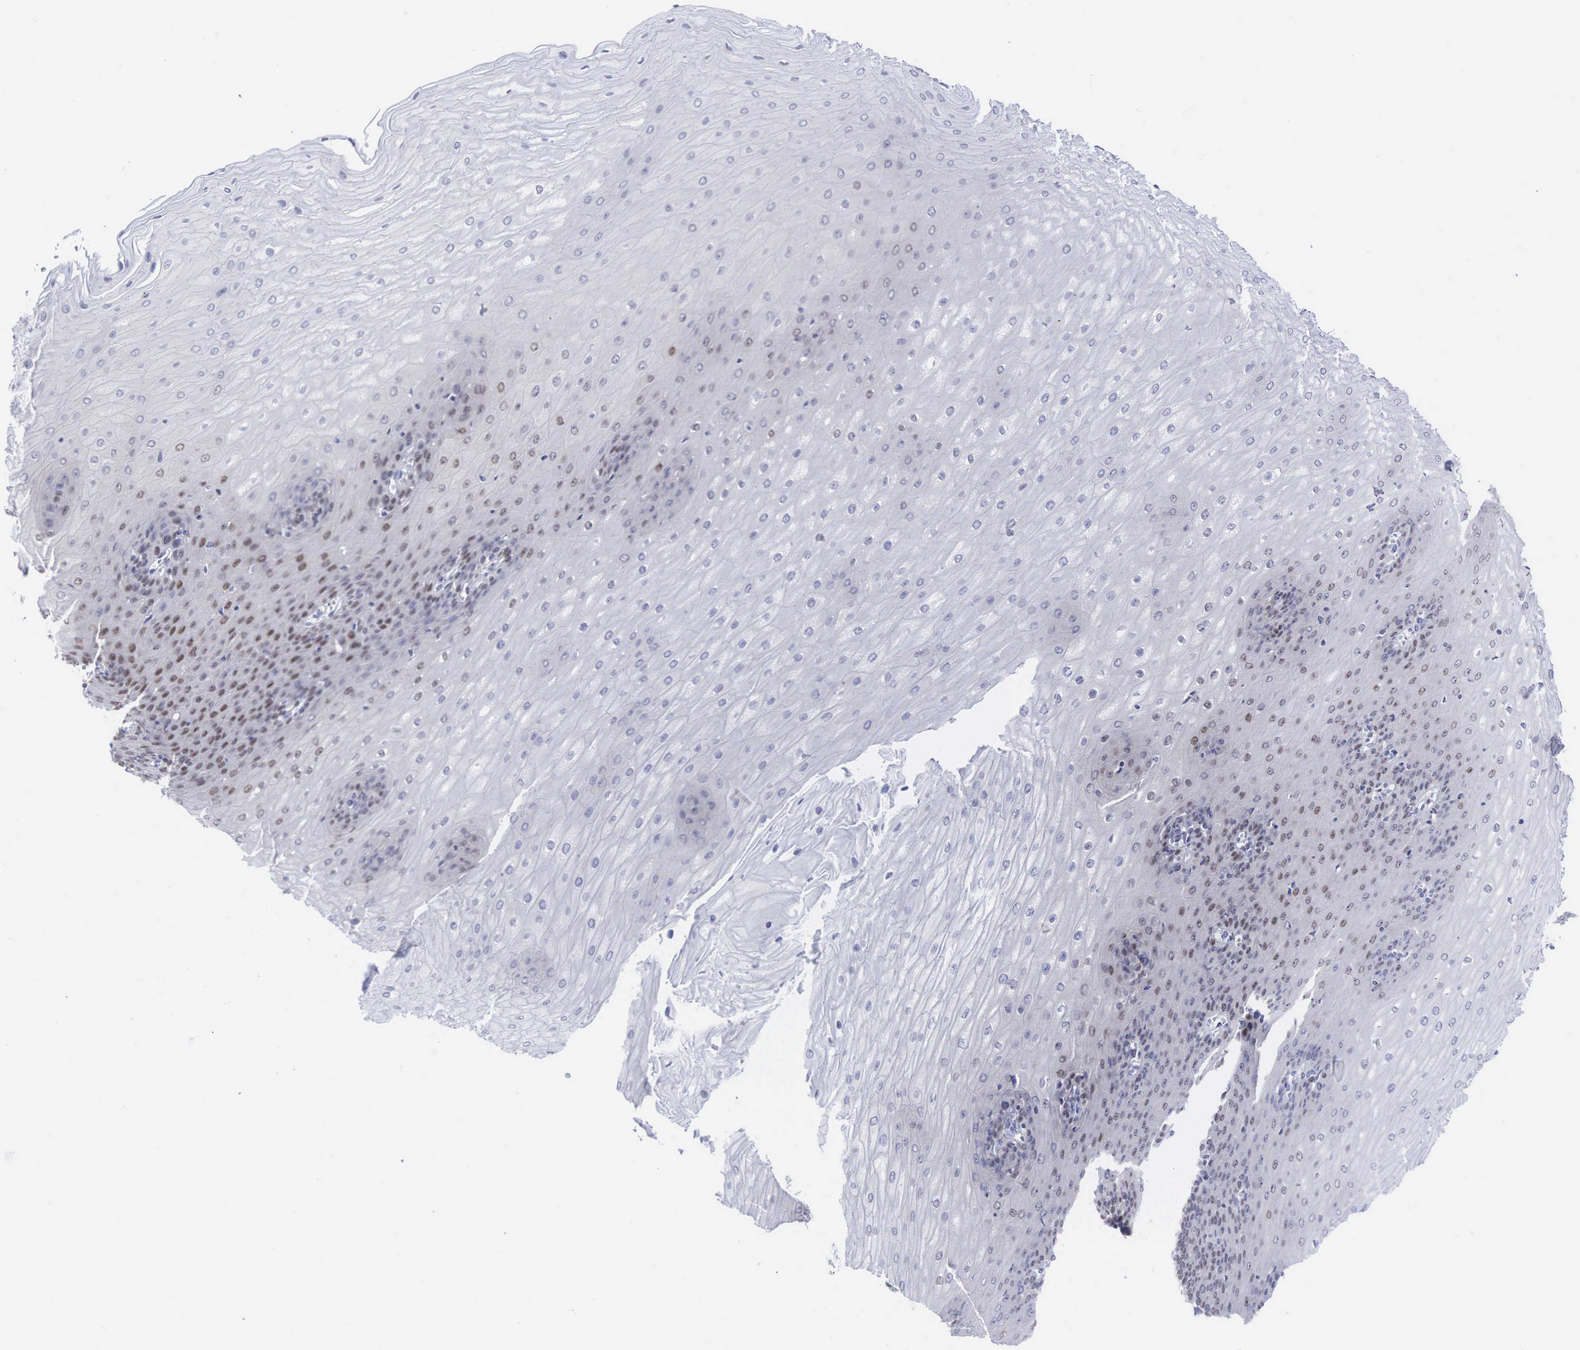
{"staining": {"intensity": "moderate", "quantity": "<25%", "location": "nuclear"}, "tissue": "esophagus", "cell_type": "Squamous epithelial cells", "image_type": "normal", "snomed": [{"axis": "morphology", "description": "Normal tissue, NOS"}, {"axis": "topography", "description": "Esophagus"}], "caption": "This is a histology image of IHC staining of benign esophagus, which shows moderate expression in the nuclear of squamous epithelial cells.", "gene": "AR", "patient": {"sex": "male", "age": 65}}